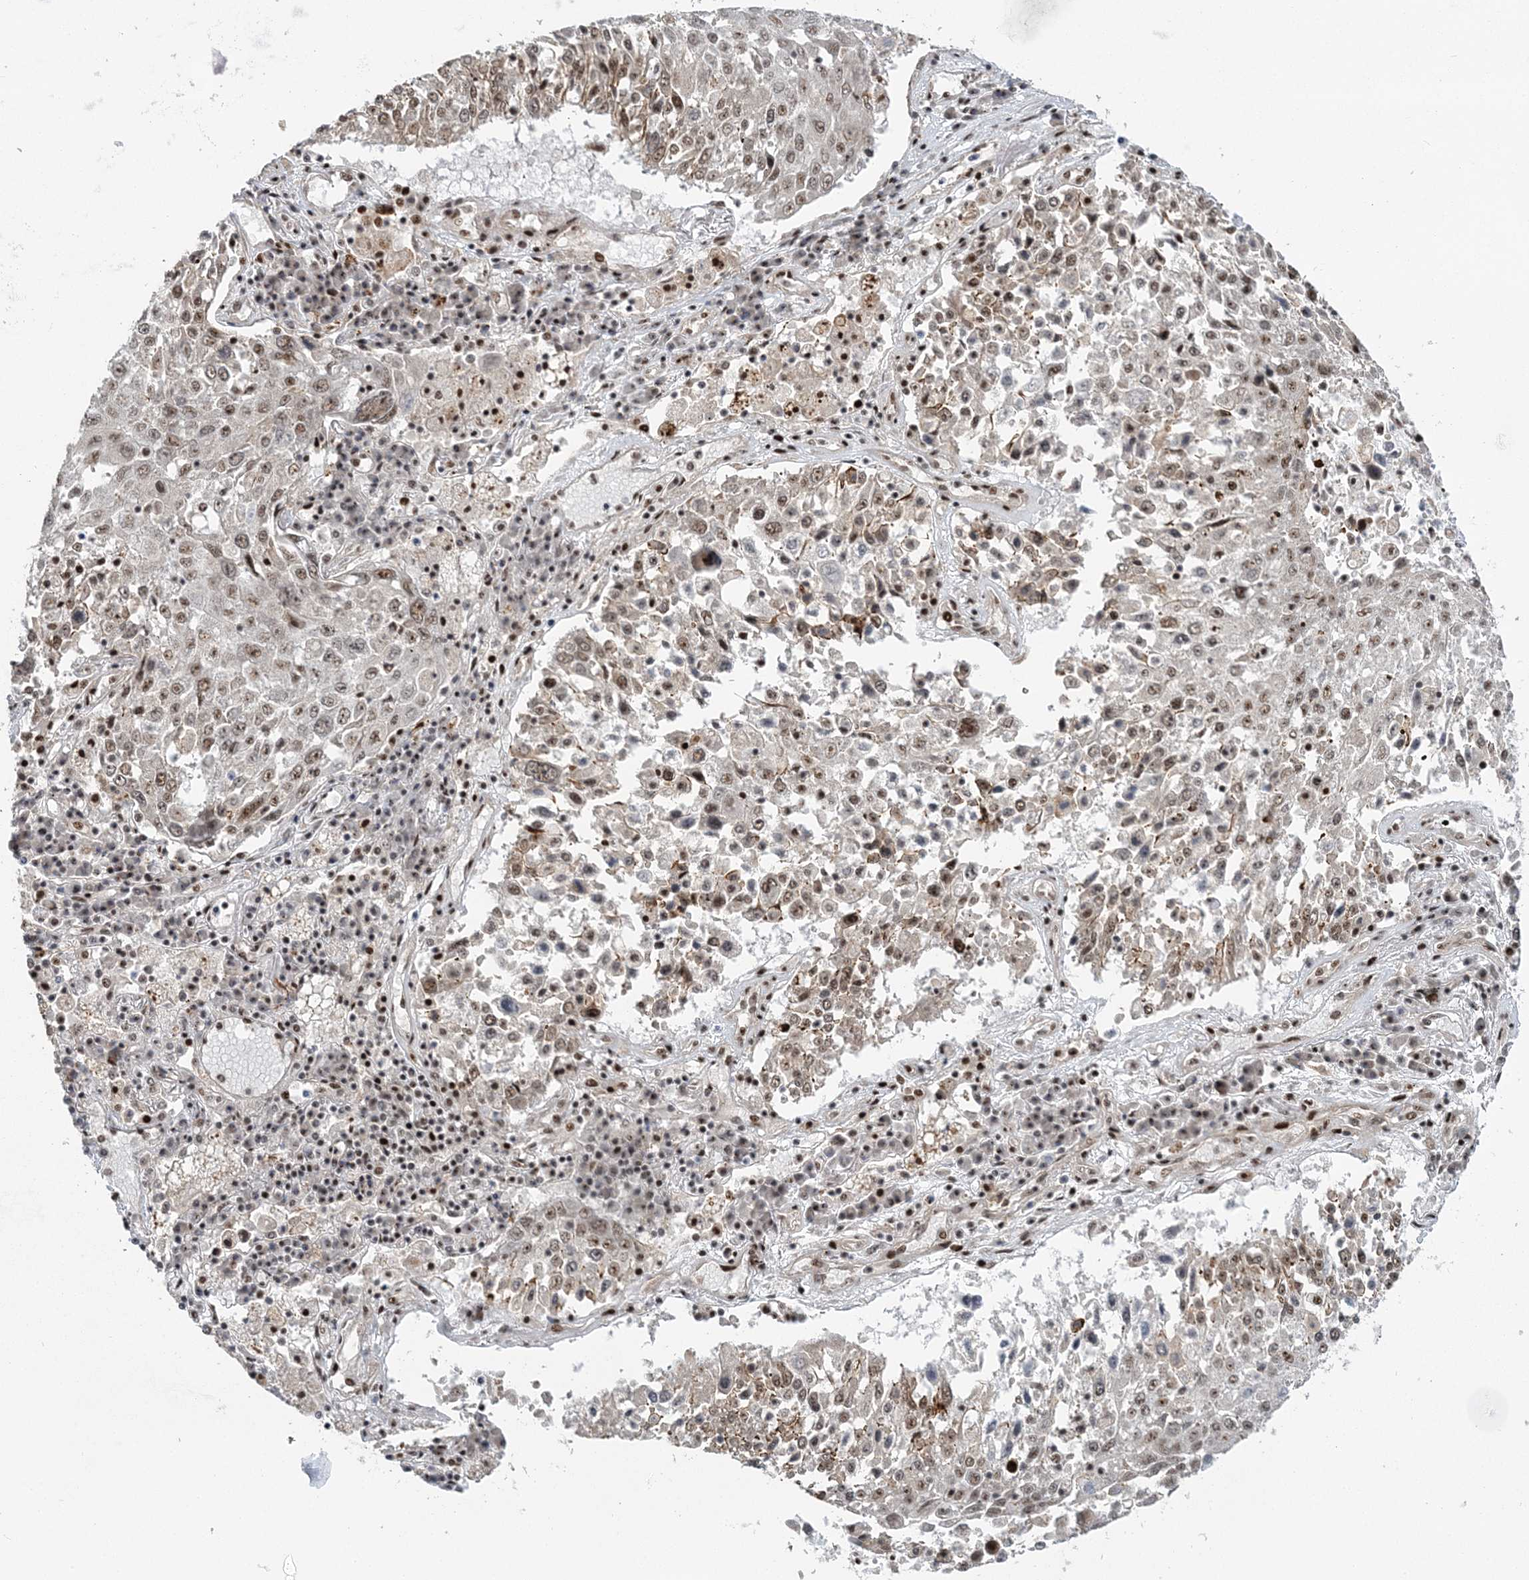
{"staining": {"intensity": "moderate", "quantity": "25%-75%", "location": "nuclear"}, "tissue": "lung cancer", "cell_type": "Tumor cells", "image_type": "cancer", "snomed": [{"axis": "morphology", "description": "Squamous cell carcinoma, NOS"}, {"axis": "topography", "description": "Lung"}], "caption": "IHC histopathology image of neoplastic tissue: human lung cancer stained using immunohistochemistry reveals medium levels of moderate protein expression localized specifically in the nuclear of tumor cells, appearing as a nuclear brown color.", "gene": "CWC22", "patient": {"sex": "male", "age": 65}}